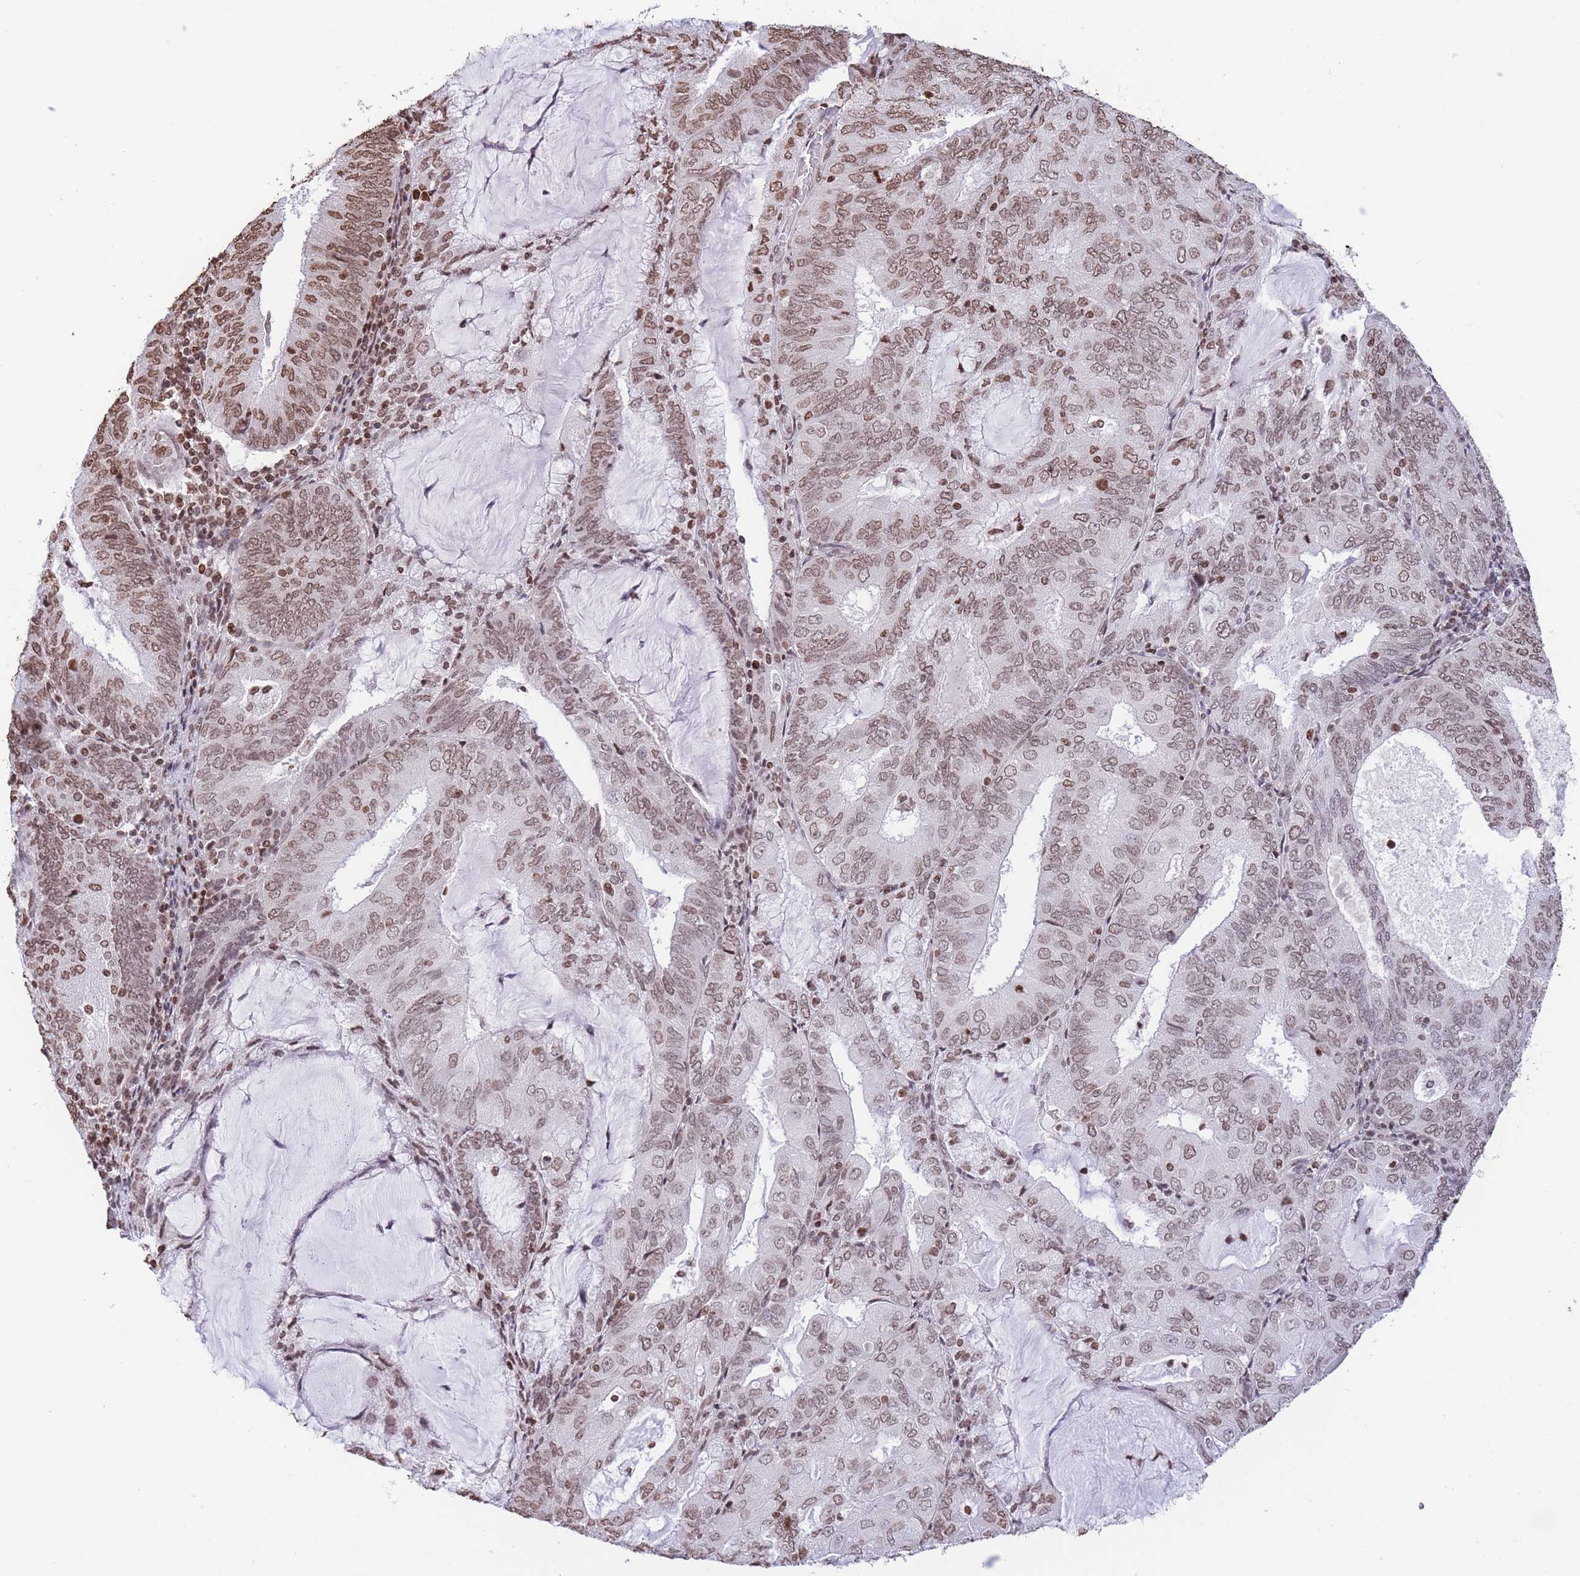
{"staining": {"intensity": "moderate", "quantity": ">75%", "location": "nuclear"}, "tissue": "endometrial cancer", "cell_type": "Tumor cells", "image_type": "cancer", "snomed": [{"axis": "morphology", "description": "Adenocarcinoma, NOS"}, {"axis": "topography", "description": "Endometrium"}], "caption": "Endometrial adenocarcinoma stained with IHC displays moderate nuclear expression in approximately >75% of tumor cells.", "gene": "H2BC11", "patient": {"sex": "female", "age": 81}}